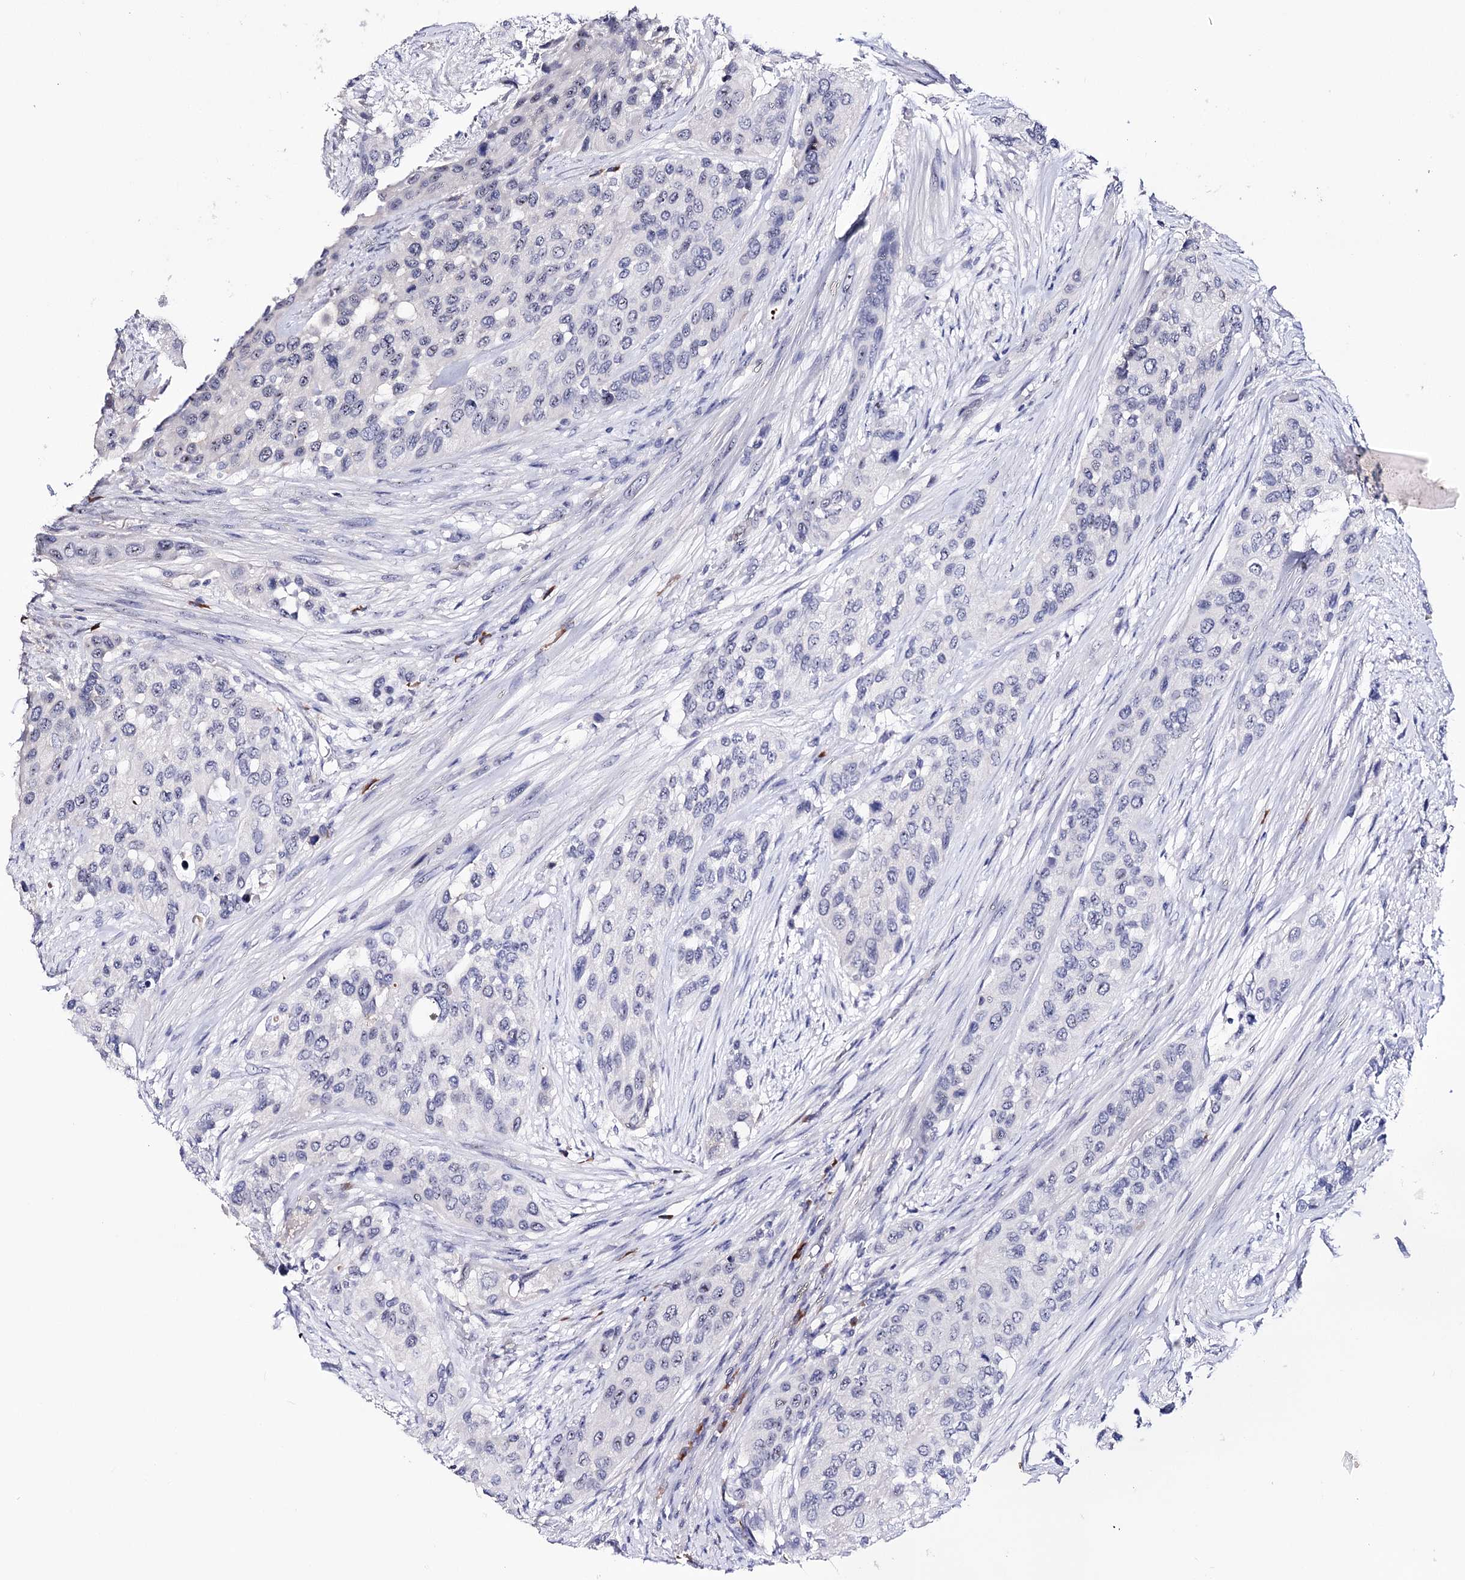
{"staining": {"intensity": "negative", "quantity": "none", "location": "none"}, "tissue": "urothelial cancer", "cell_type": "Tumor cells", "image_type": "cancer", "snomed": [{"axis": "morphology", "description": "Normal tissue, NOS"}, {"axis": "morphology", "description": "Urothelial carcinoma, High grade"}, {"axis": "topography", "description": "Vascular tissue"}, {"axis": "topography", "description": "Urinary bladder"}], "caption": "A photomicrograph of human urothelial cancer is negative for staining in tumor cells.", "gene": "PCGF5", "patient": {"sex": "female", "age": 56}}